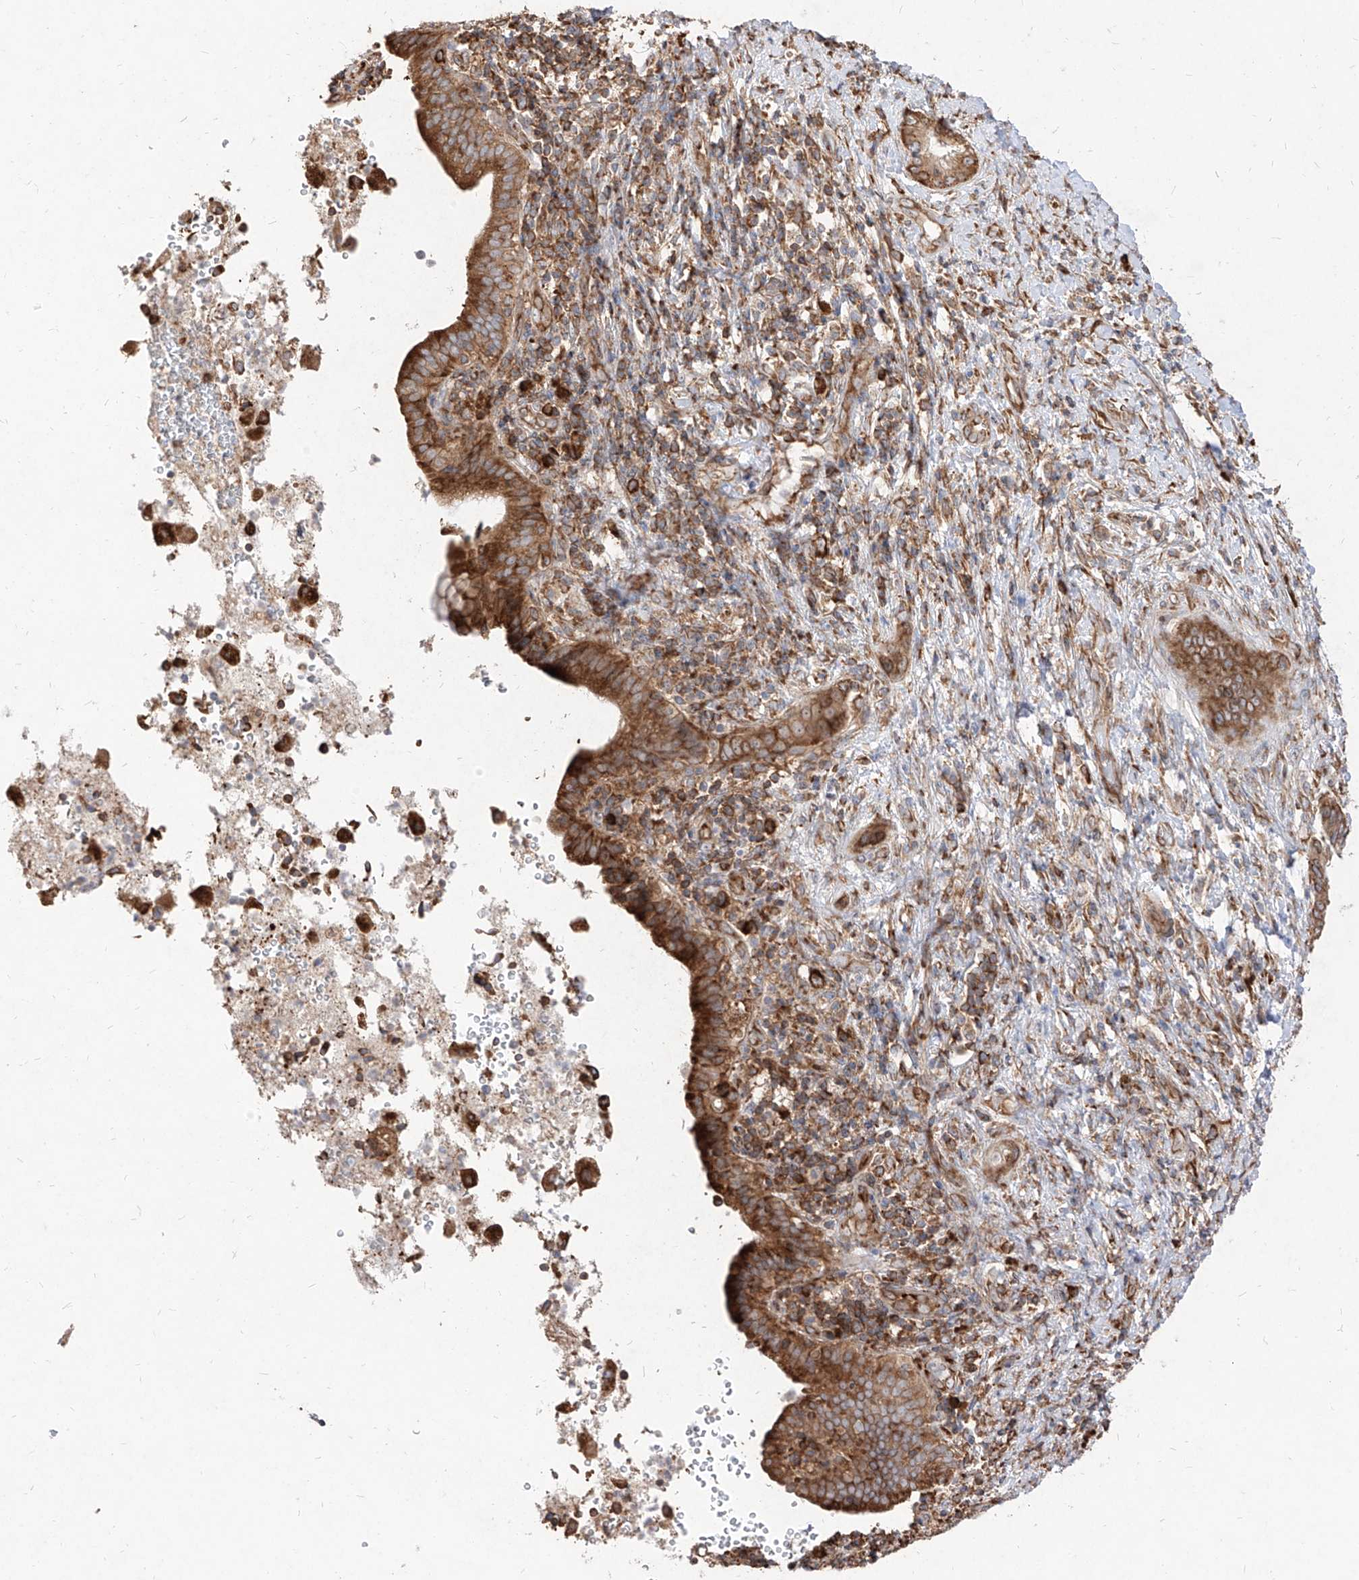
{"staining": {"intensity": "moderate", "quantity": ">75%", "location": "cytoplasmic/membranous"}, "tissue": "liver cancer", "cell_type": "Tumor cells", "image_type": "cancer", "snomed": [{"axis": "morphology", "description": "Cholangiocarcinoma"}, {"axis": "topography", "description": "Liver"}], "caption": "Protein analysis of liver cancer tissue exhibits moderate cytoplasmic/membranous positivity in about >75% of tumor cells.", "gene": "RPS25", "patient": {"sex": "female", "age": 54}}